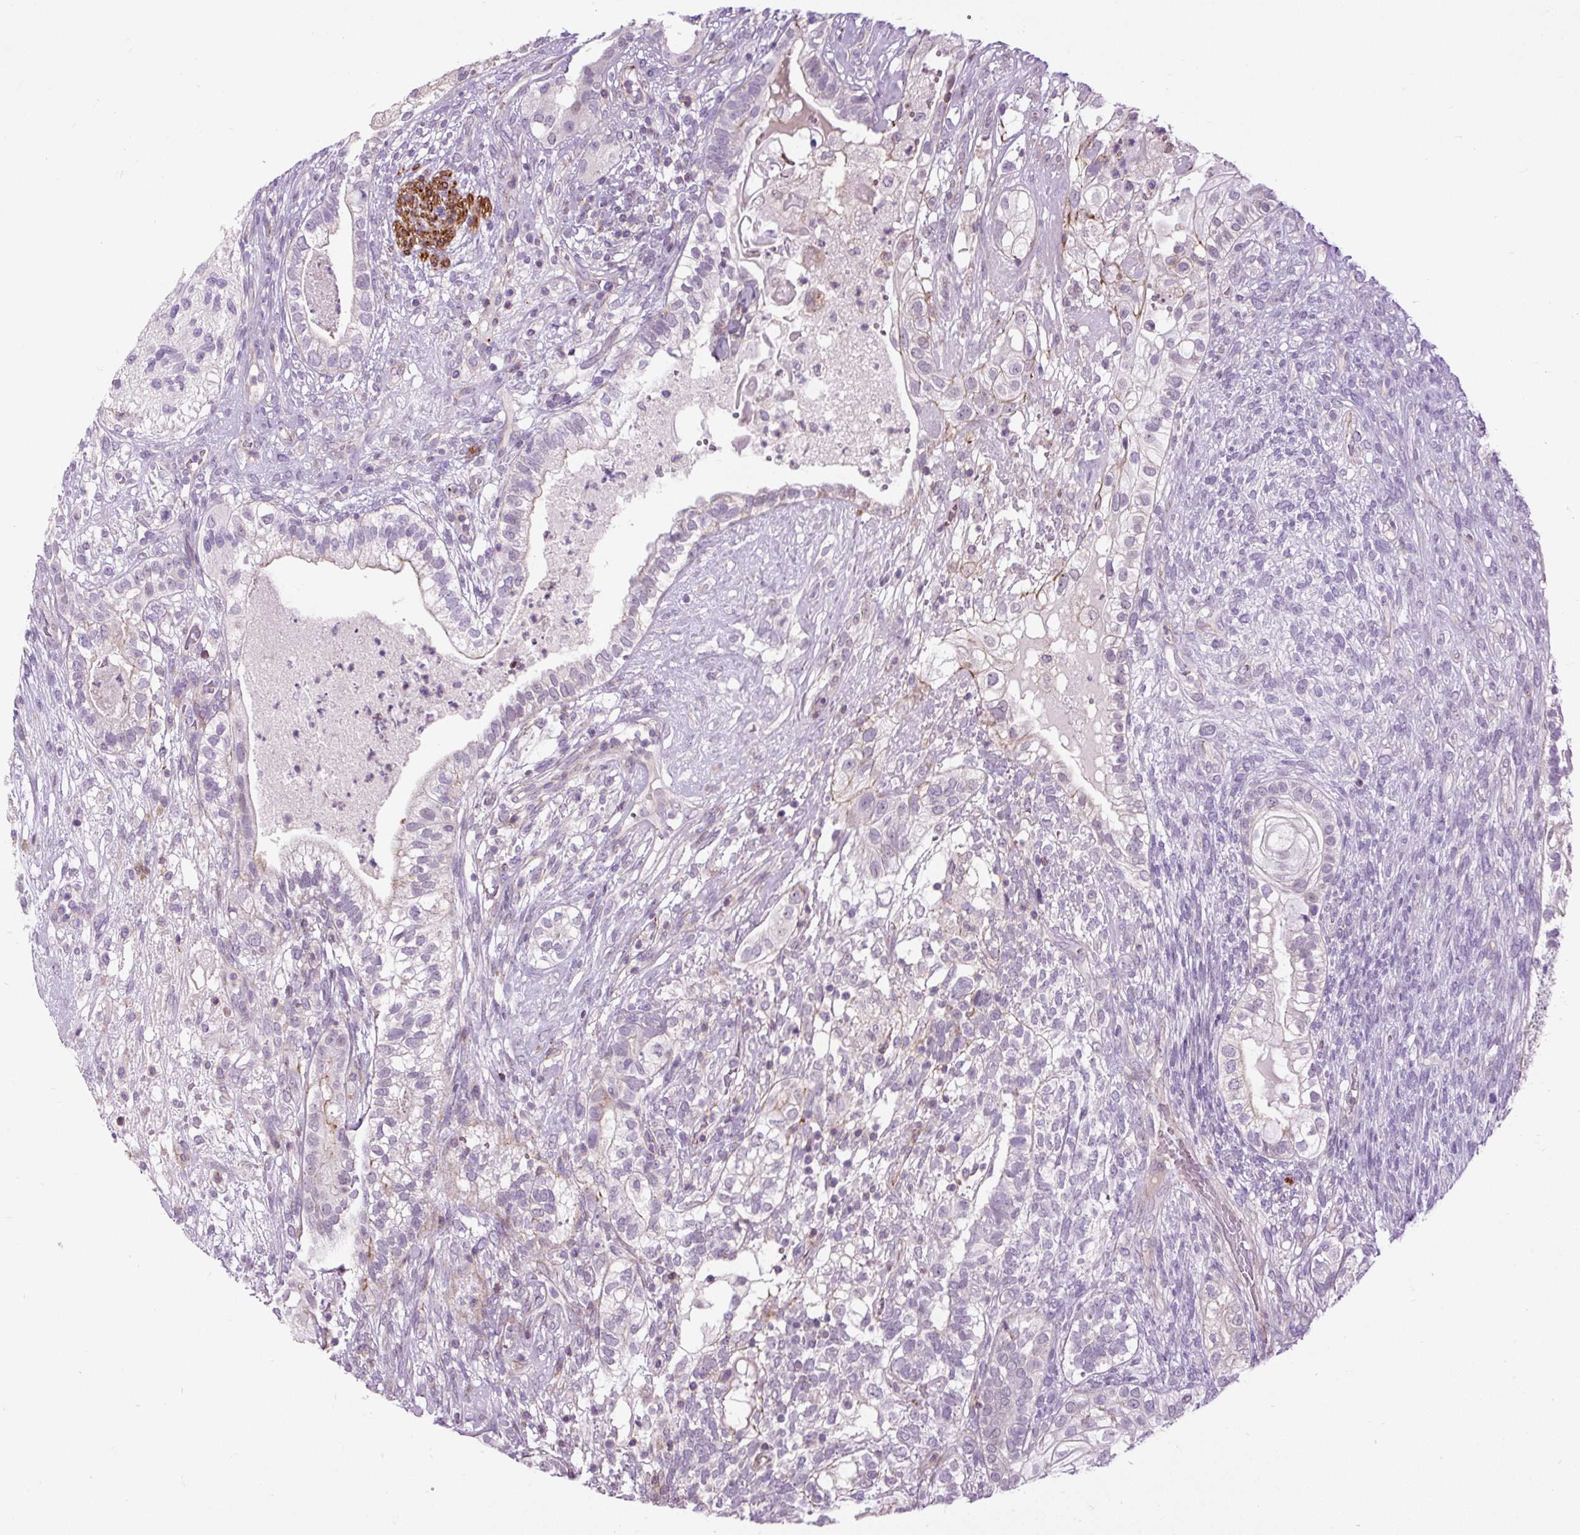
{"staining": {"intensity": "weak", "quantity": "<25%", "location": "cytoplasmic/membranous"}, "tissue": "testis cancer", "cell_type": "Tumor cells", "image_type": "cancer", "snomed": [{"axis": "morphology", "description": "Seminoma, NOS"}, {"axis": "morphology", "description": "Carcinoma, Embryonal, NOS"}, {"axis": "topography", "description": "Testis"}], "caption": "Testis cancer (seminoma) was stained to show a protein in brown. There is no significant positivity in tumor cells.", "gene": "ZNF197", "patient": {"sex": "male", "age": 41}}